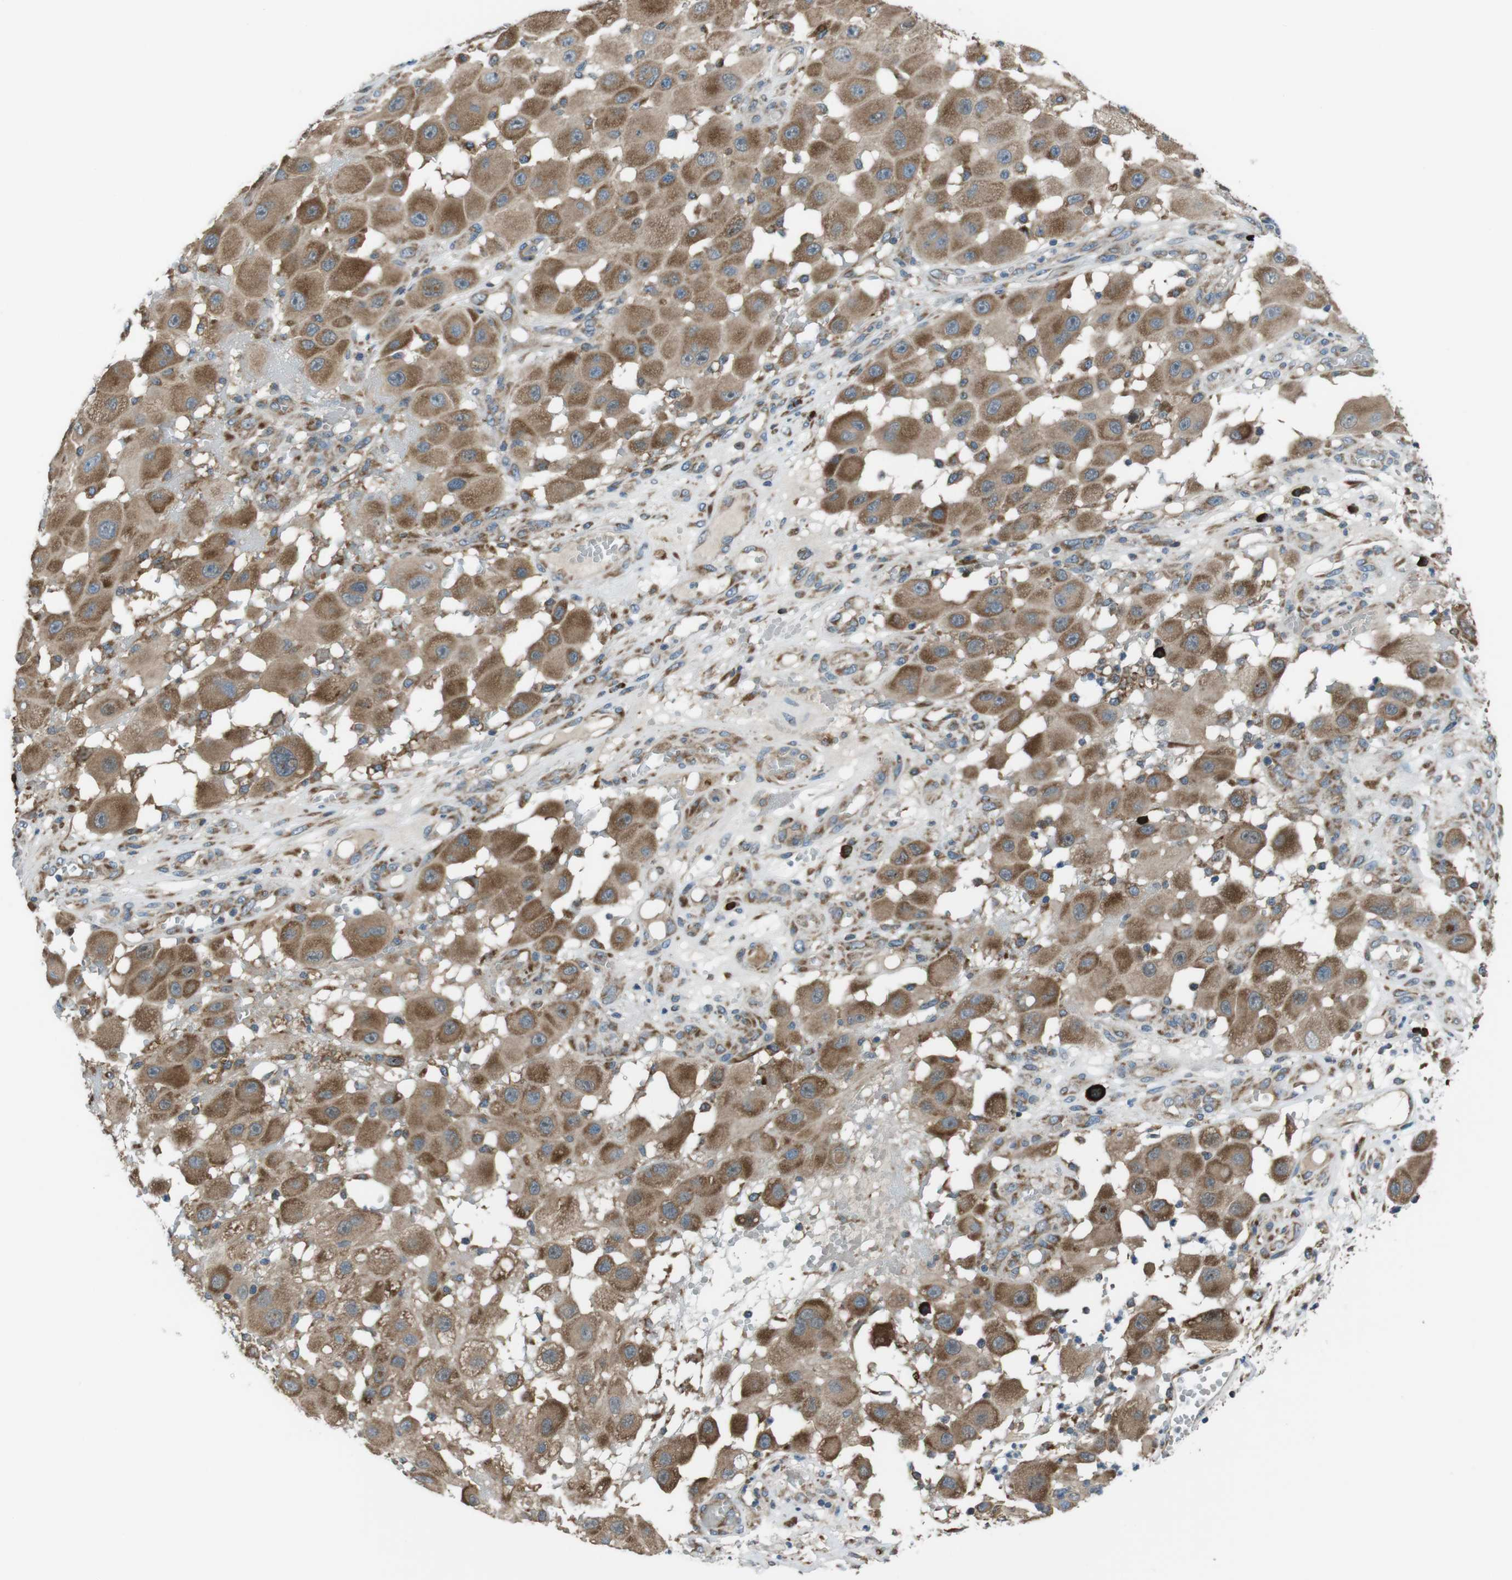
{"staining": {"intensity": "moderate", "quantity": ">75%", "location": "cytoplasmic/membranous"}, "tissue": "melanoma", "cell_type": "Tumor cells", "image_type": "cancer", "snomed": [{"axis": "morphology", "description": "Malignant melanoma, NOS"}, {"axis": "topography", "description": "Skin"}], "caption": "IHC of melanoma reveals medium levels of moderate cytoplasmic/membranous staining in about >75% of tumor cells.", "gene": "SSR3", "patient": {"sex": "female", "age": 81}}